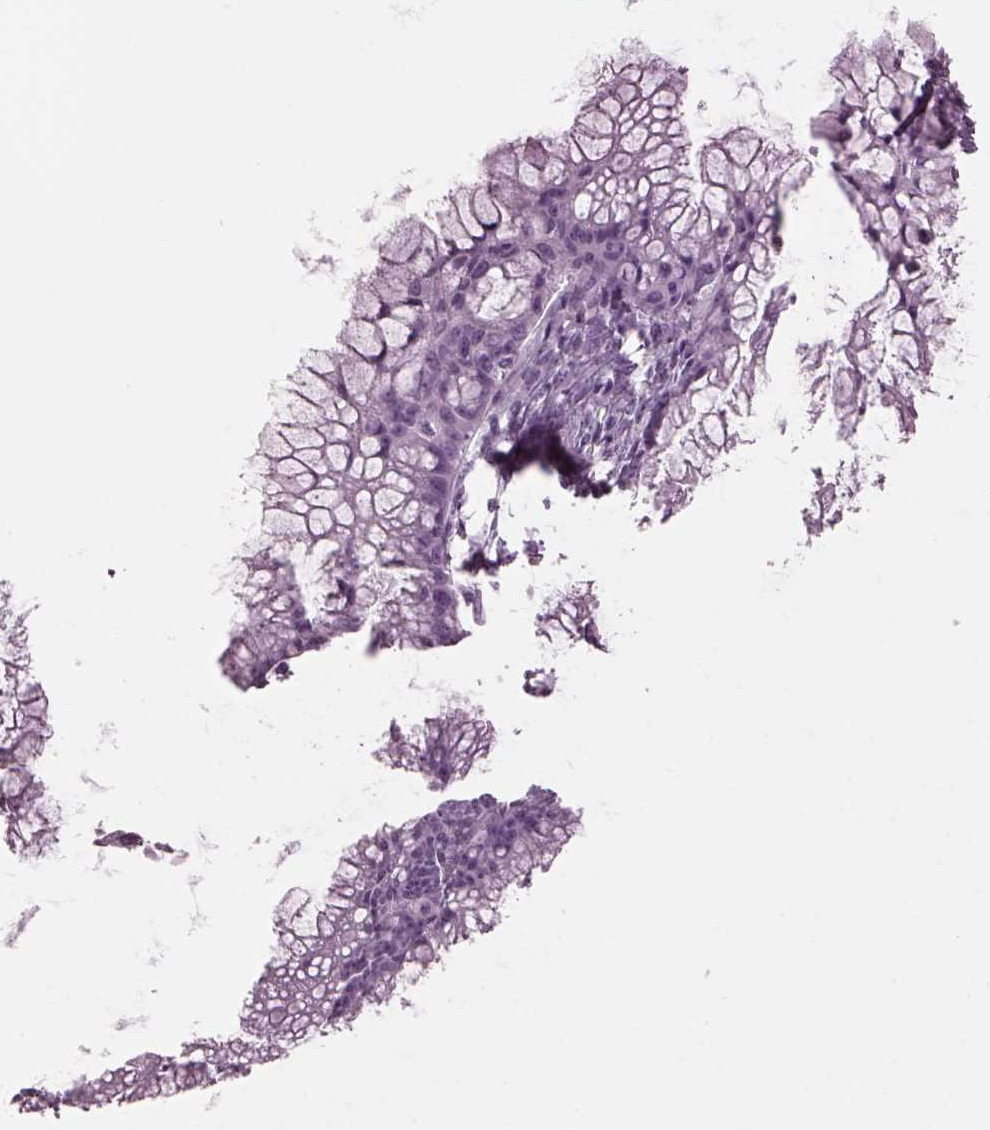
{"staining": {"intensity": "negative", "quantity": "none", "location": "none"}, "tissue": "ovarian cancer", "cell_type": "Tumor cells", "image_type": "cancer", "snomed": [{"axis": "morphology", "description": "Cystadenocarcinoma, mucinous, NOS"}, {"axis": "topography", "description": "Ovary"}], "caption": "This is an immunohistochemistry (IHC) image of human mucinous cystadenocarcinoma (ovarian). There is no expression in tumor cells.", "gene": "KRTAP3-2", "patient": {"sex": "female", "age": 41}}